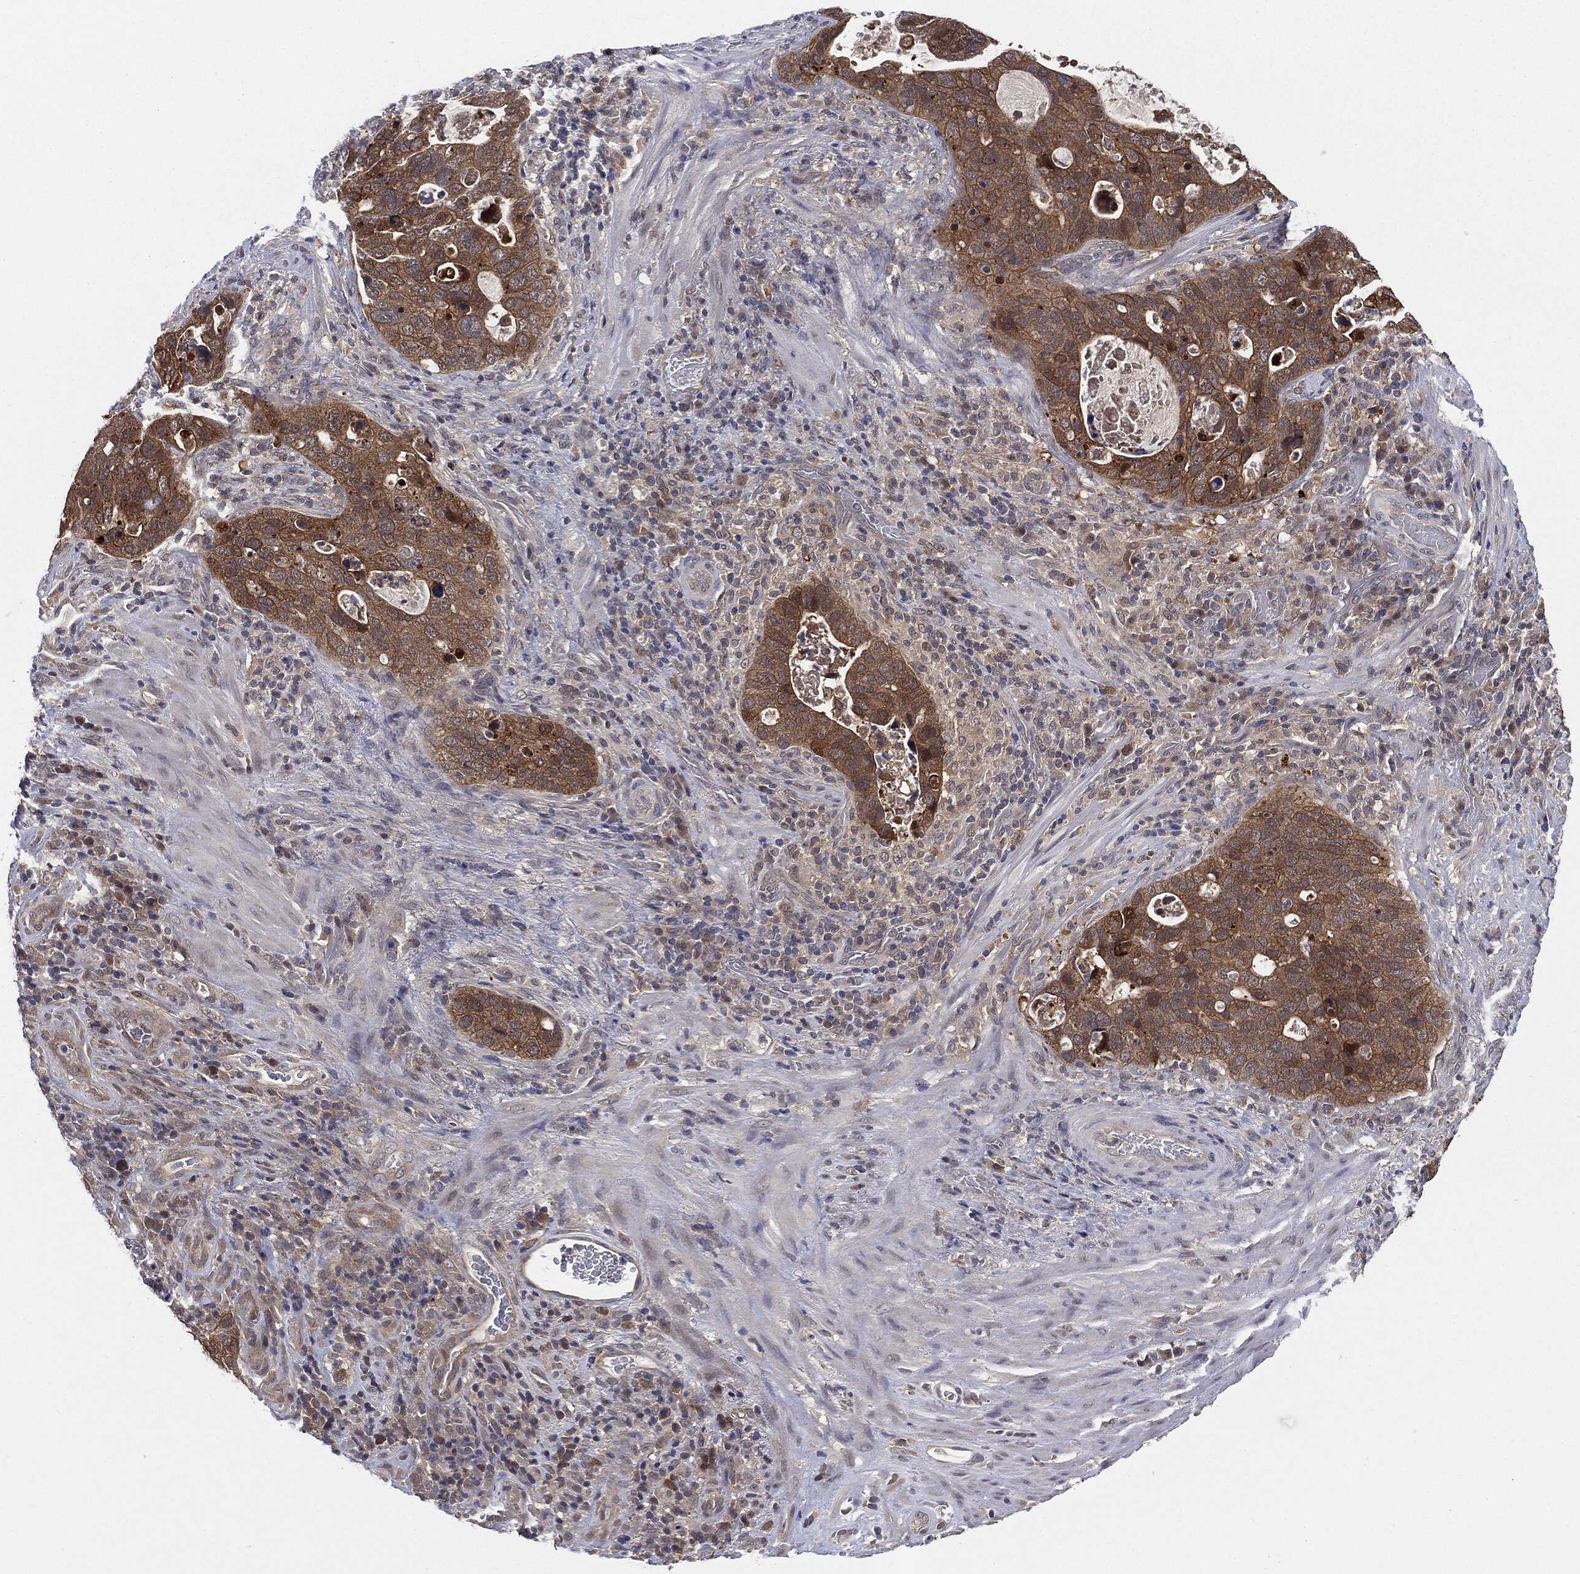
{"staining": {"intensity": "moderate", "quantity": ">75%", "location": "cytoplasmic/membranous"}, "tissue": "stomach cancer", "cell_type": "Tumor cells", "image_type": "cancer", "snomed": [{"axis": "morphology", "description": "Adenocarcinoma, NOS"}, {"axis": "topography", "description": "Stomach"}], "caption": "The histopathology image displays a brown stain indicating the presence of a protein in the cytoplasmic/membranous of tumor cells in stomach cancer (adenocarcinoma).", "gene": "KRT7", "patient": {"sex": "male", "age": 54}}